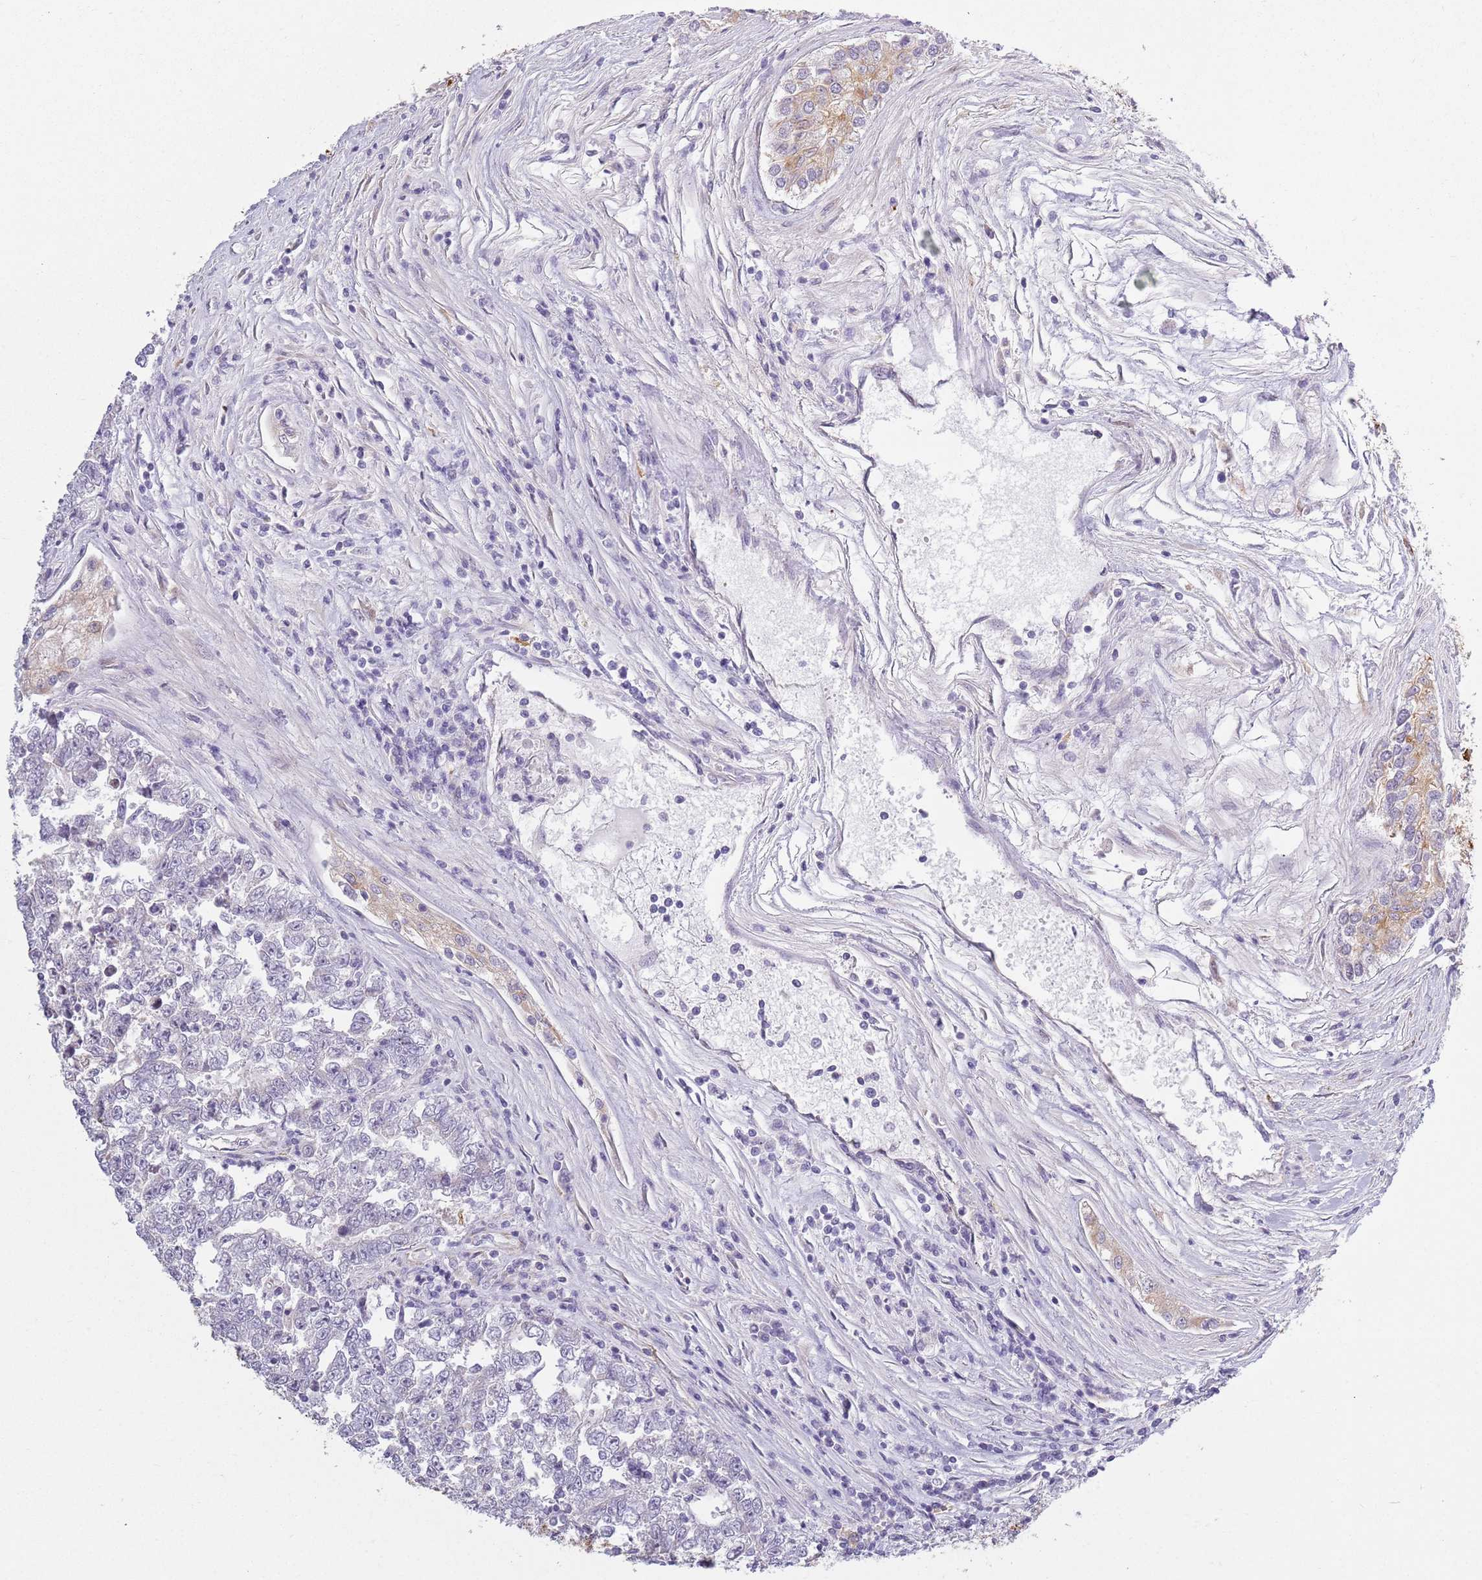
{"staining": {"intensity": "negative", "quantity": "none", "location": "none"}, "tissue": "testis cancer", "cell_type": "Tumor cells", "image_type": "cancer", "snomed": [{"axis": "morphology", "description": "Carcinoma, Embryonal, NOS"}, {"axis": "topography", "description": "Testis"}], "caption": "This micrograph is of testis cancer stained with immunohistochemistry (IHC) to label a protein in brown with the nuclei are counter-stained blue. There is no staining in tumor cells.", "gene": "COQ5", "patient": {"sex": "male", "age": 25}}